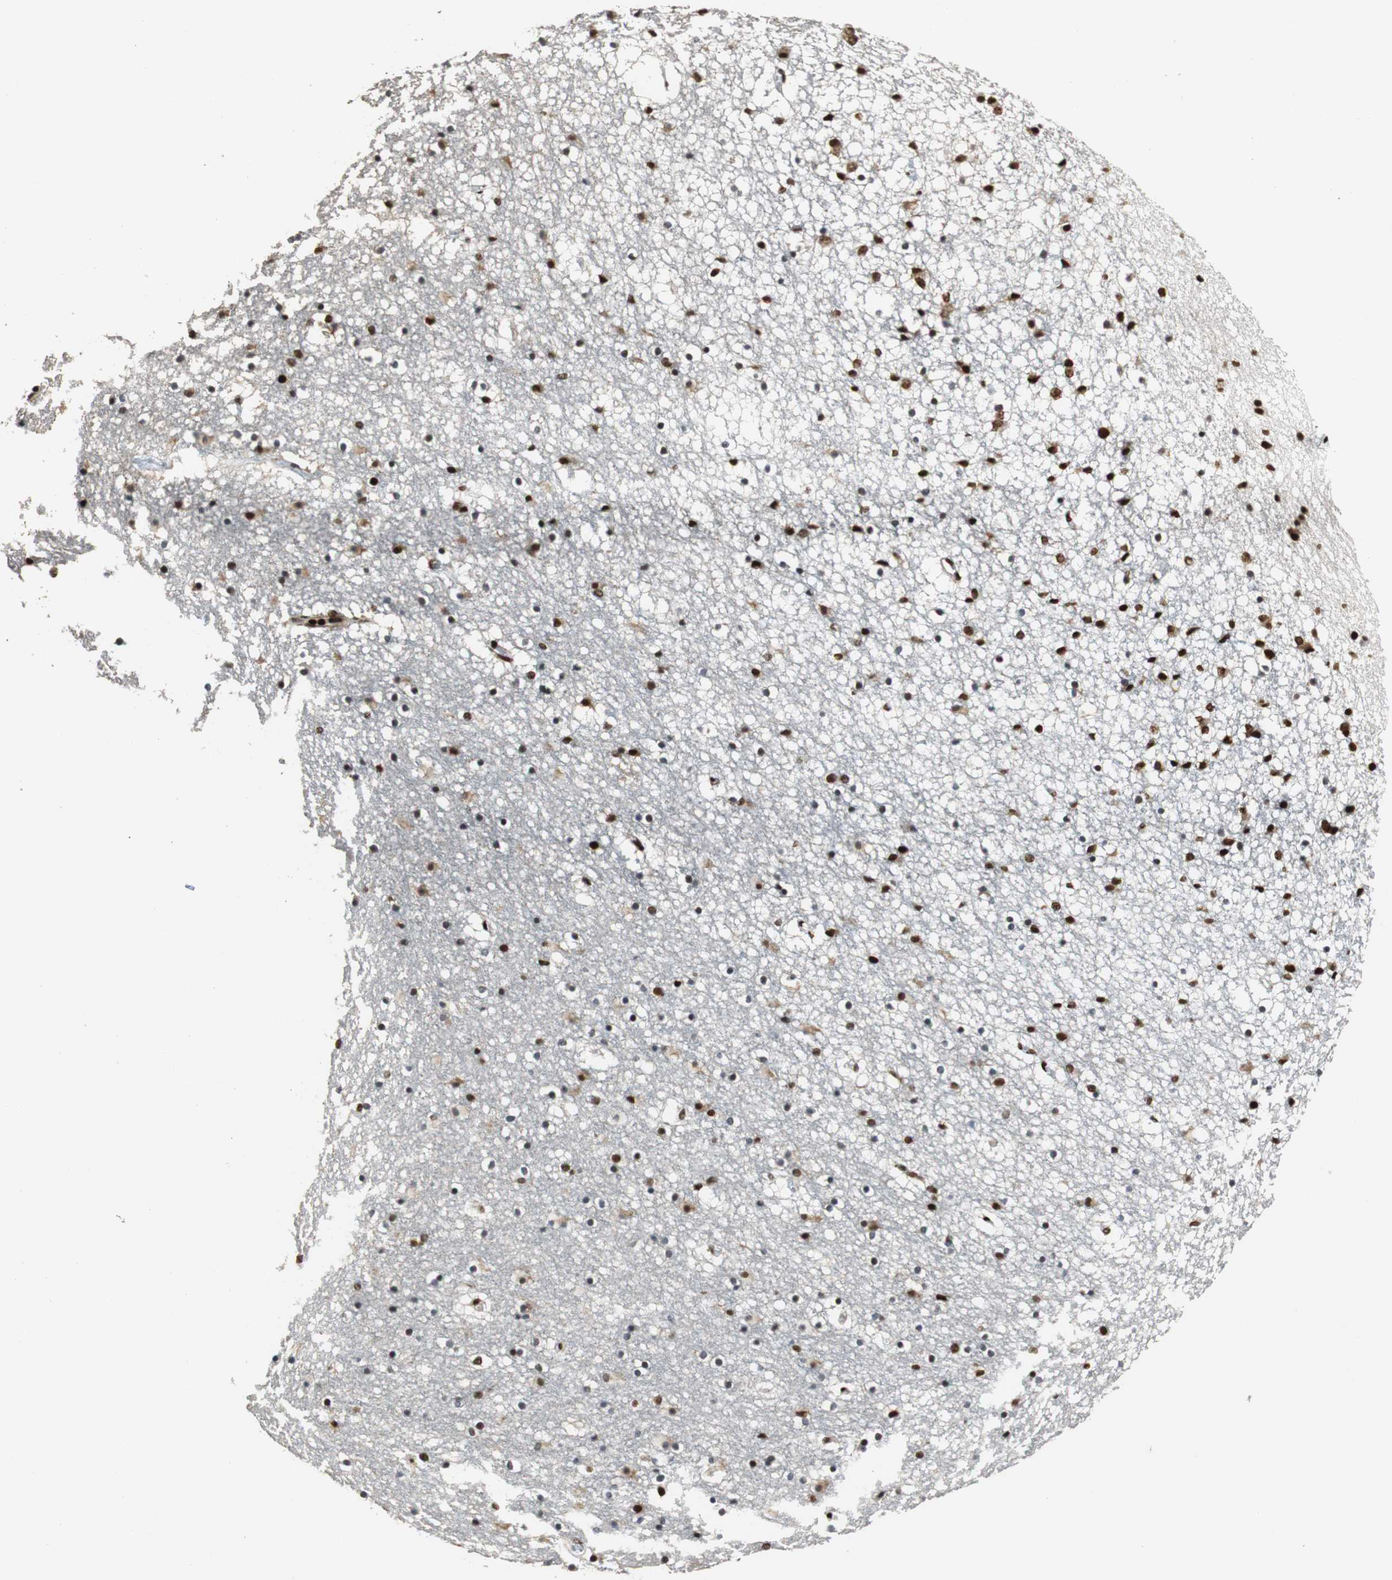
{"staining": {"intensity": "moderate", "quantity": "25%-75%", "location": "nuclear"}, "tissue": "caudate", "cell_type": "Glial cells", "image_type": "normal", "snomed": [{"axis": "morphology", "description": "Normal tissue, NOS"}, {"axis": "topography", "description": "Lateral ventricle wall"}], "caption": "DAB immunohistochemical staining of unremarkable human caudate reveals moderate nuclear protein staining in approximately 25%-75% of glial cells.", "gene": "HDAC1", "patient": {"sex": "male", "age": 45}}